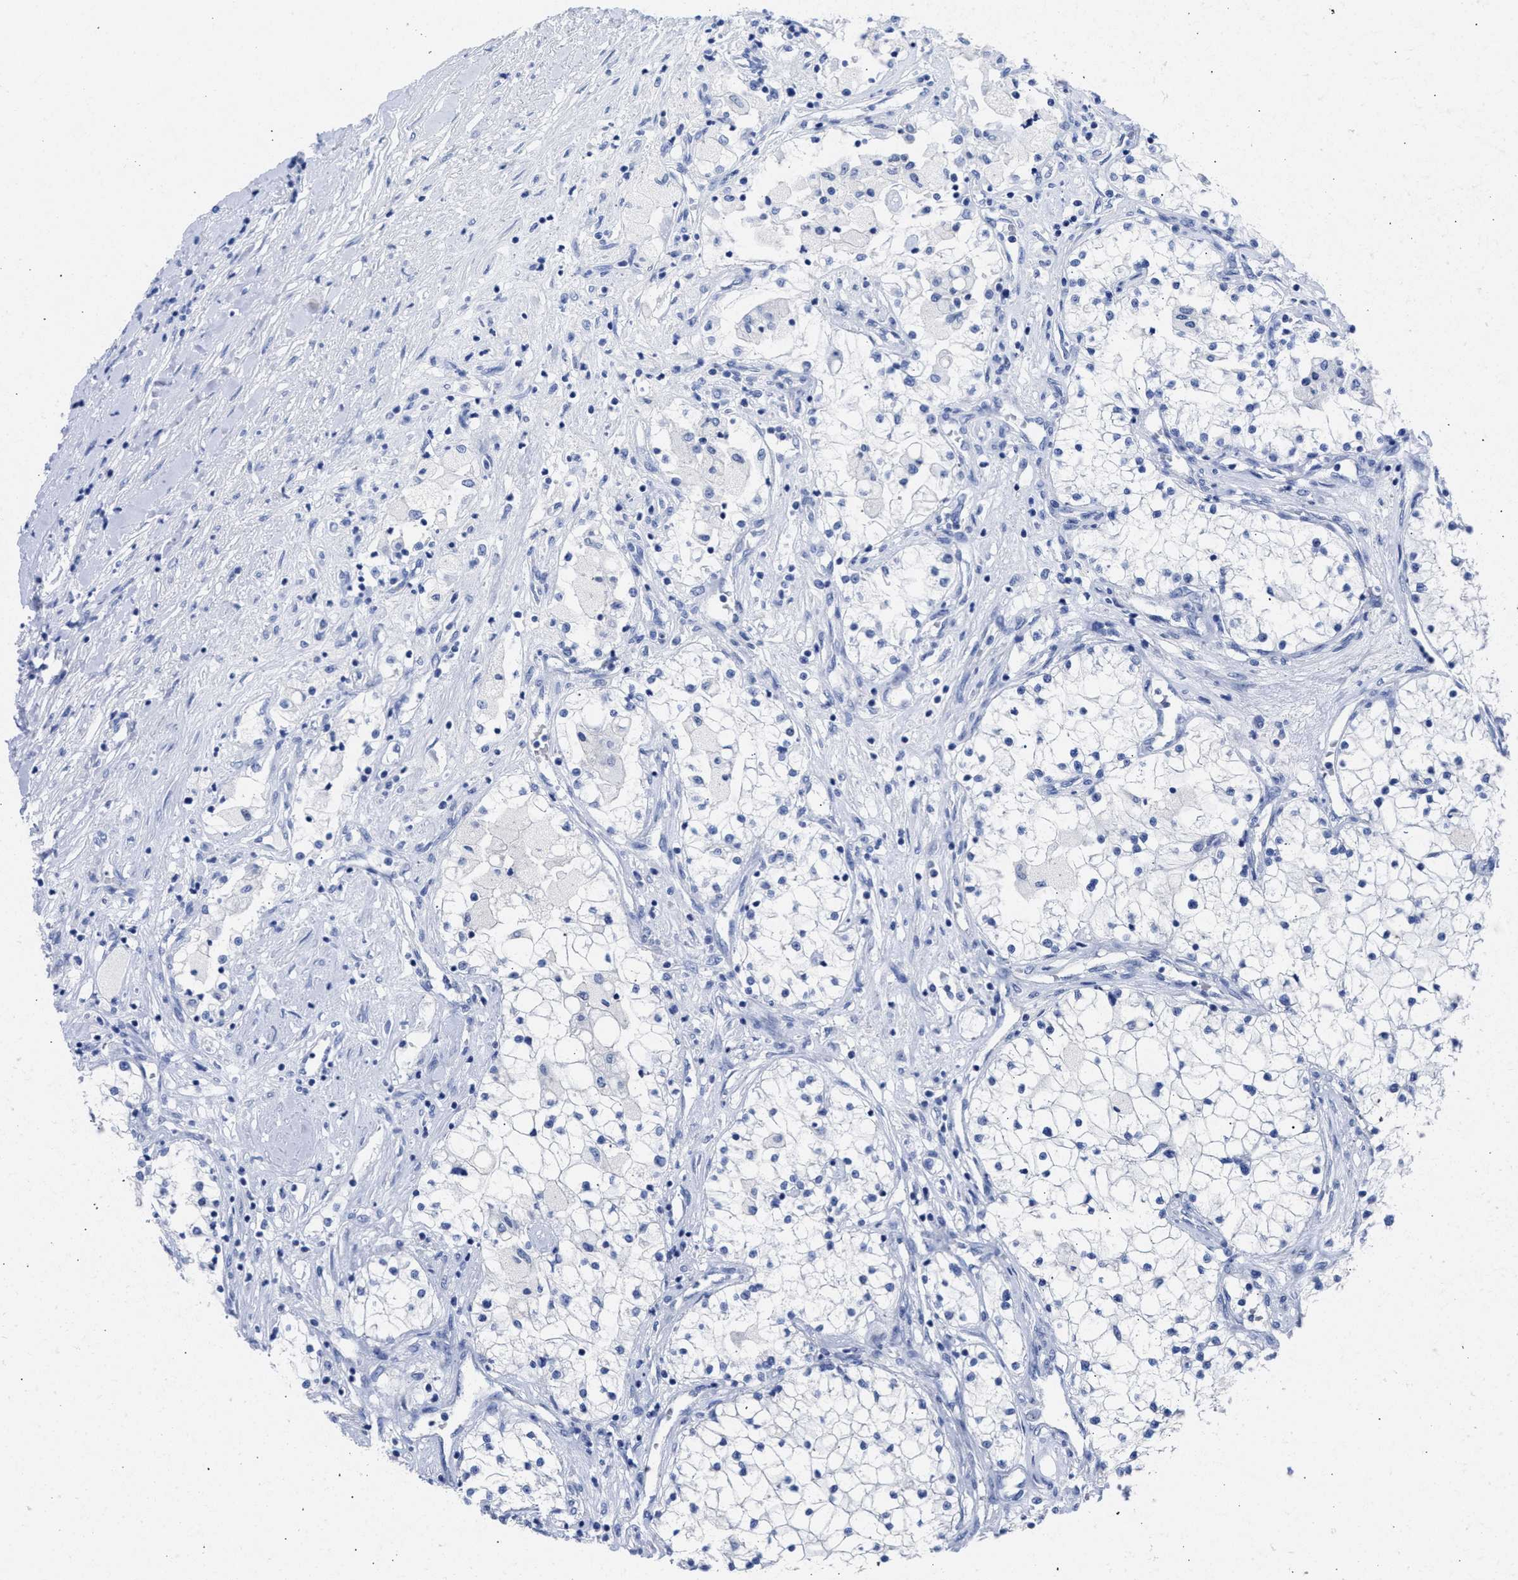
{"staining": {"intensity": "negative", "quantity": "none", "location": "none"}, "tissue": "renal cancer", "cell_type": "Tumor cells", "image_type": "cancer", "snomed": [{"axis": "morphology", "description": "Adenocarcinoma, NOS"}, {"axis": "topography", "description": "Kidney"}], "caption": "A high-resolution photomicrograph shows immunohistochemistry staining of renal adenocarcinoma, which demonstrates no significant expression in tumor cells.", "gene": "NCAM1", "patient": {"sex": "male", "age": 68}}